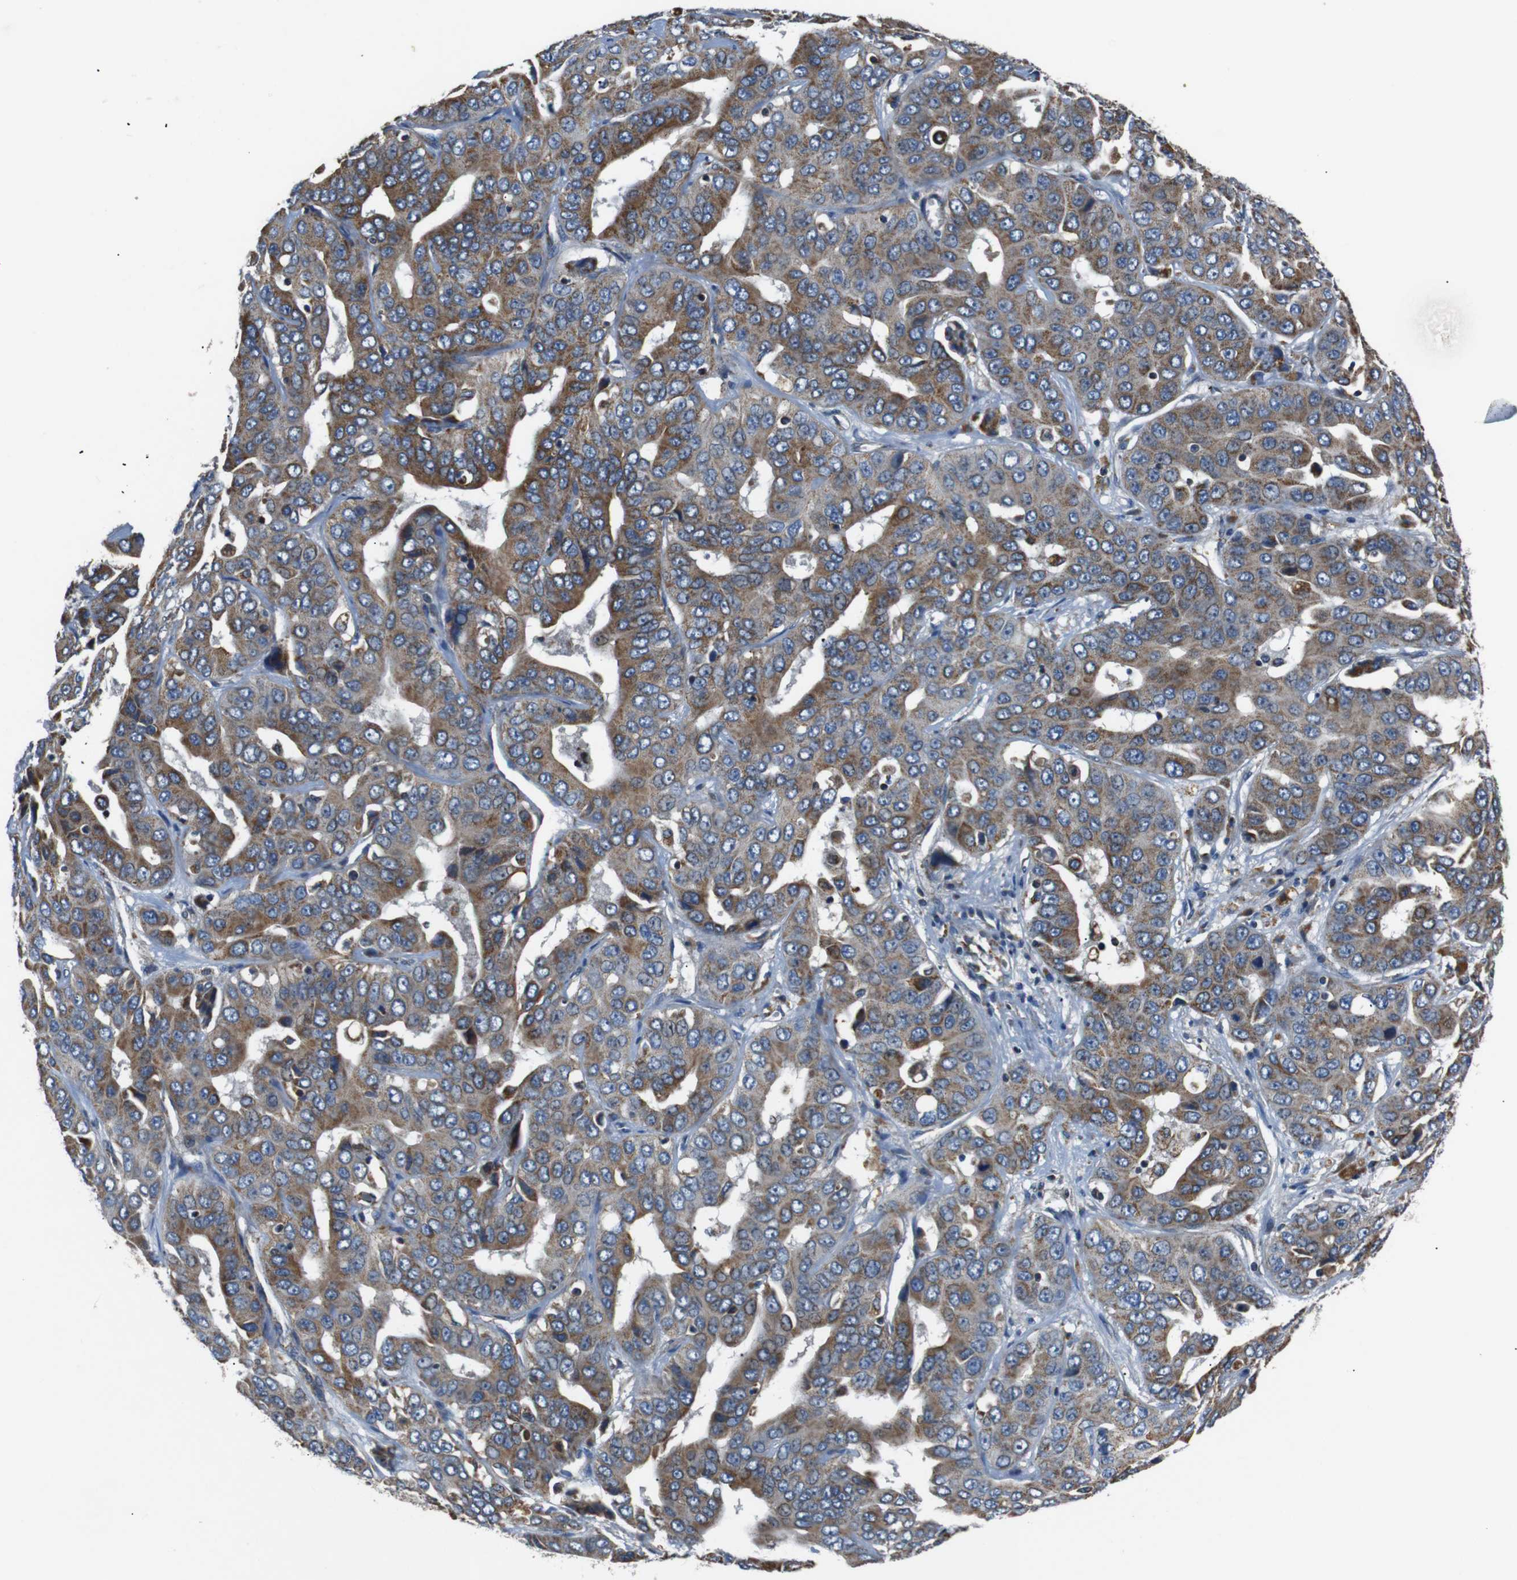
{"staining": {"intensity": "moderate", "quantity": ">75%", "location": "cytoplasmic/membranous"}, "tissue": "liver cancer", "cell_type": "Tumor cells", "image_type": "cancer", "snomed": [{"axis": "morphology", "description": "Cholangiocarcinoma"}, {"axis": "topography", "description": "Liver"}], "caption": "Immunohistochemistry (IHC) (DAB) staining of human liver cancer displays moderate cytoplasmic/membranous protein staining in approximately >75% of tumor cells.", "gene": "NETO2", "patient": {"sex": "female", "age": 52}}